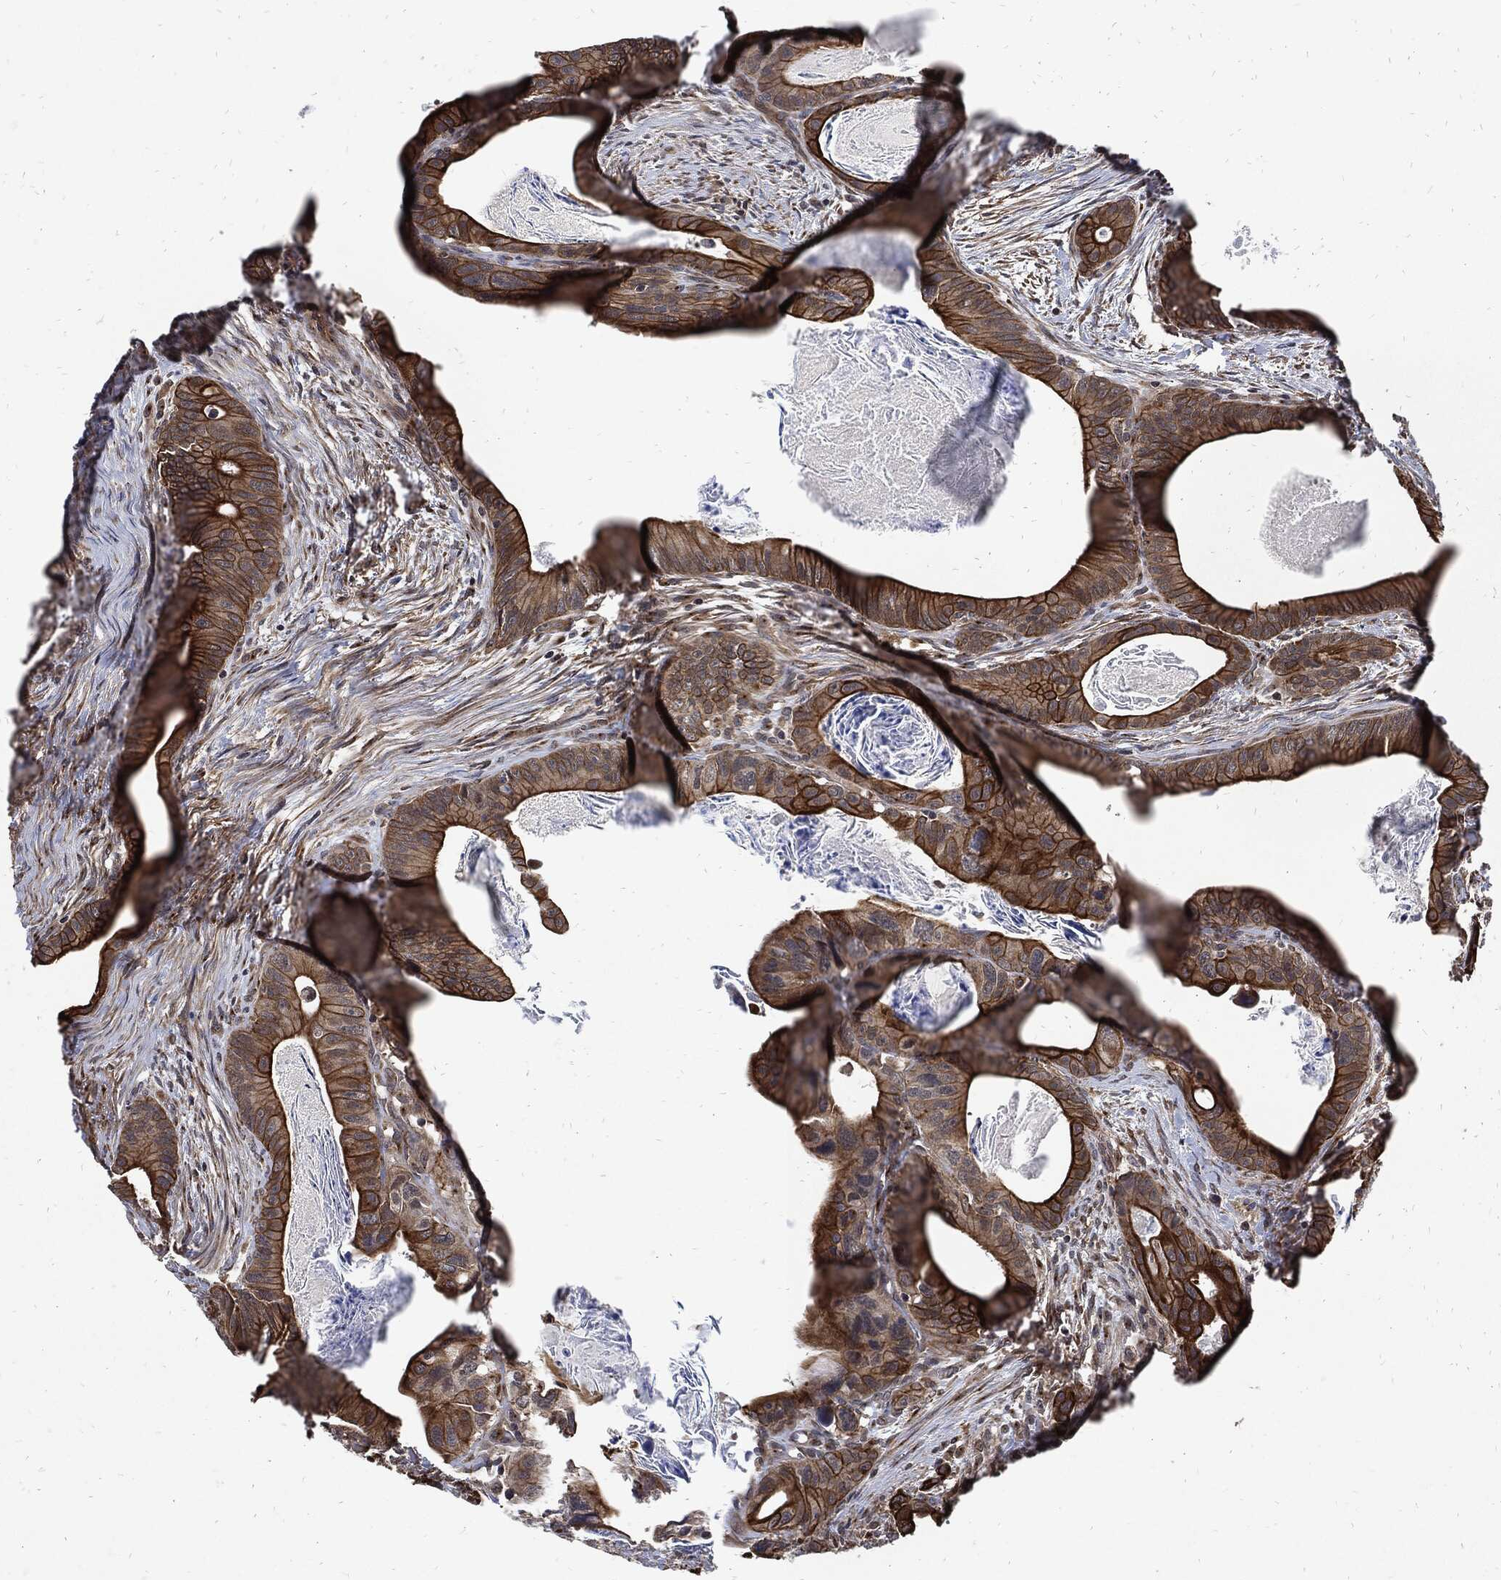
{"staining": {"intensity": "strong", "quantity": "25%-75%", "location": "cytoplasmic/membranous"}, "tissue": "colorectal cancer", "cell_type": "Tumor cells", "image_type": "cancer", "snomed": [{"axis": "morphology", "description": "Adenocarcinoma, NOS"}, {"axis": "topography", "description": "Rectum"}], "caption": "Human colorectal adenocarcinoma stained with a brown dye shows strong cytoplasmic/membranous positive expression in about 25%-75% of tumor cells.", "gene": "DCTN1", "patient": {"sex": "male", "age": 64}}